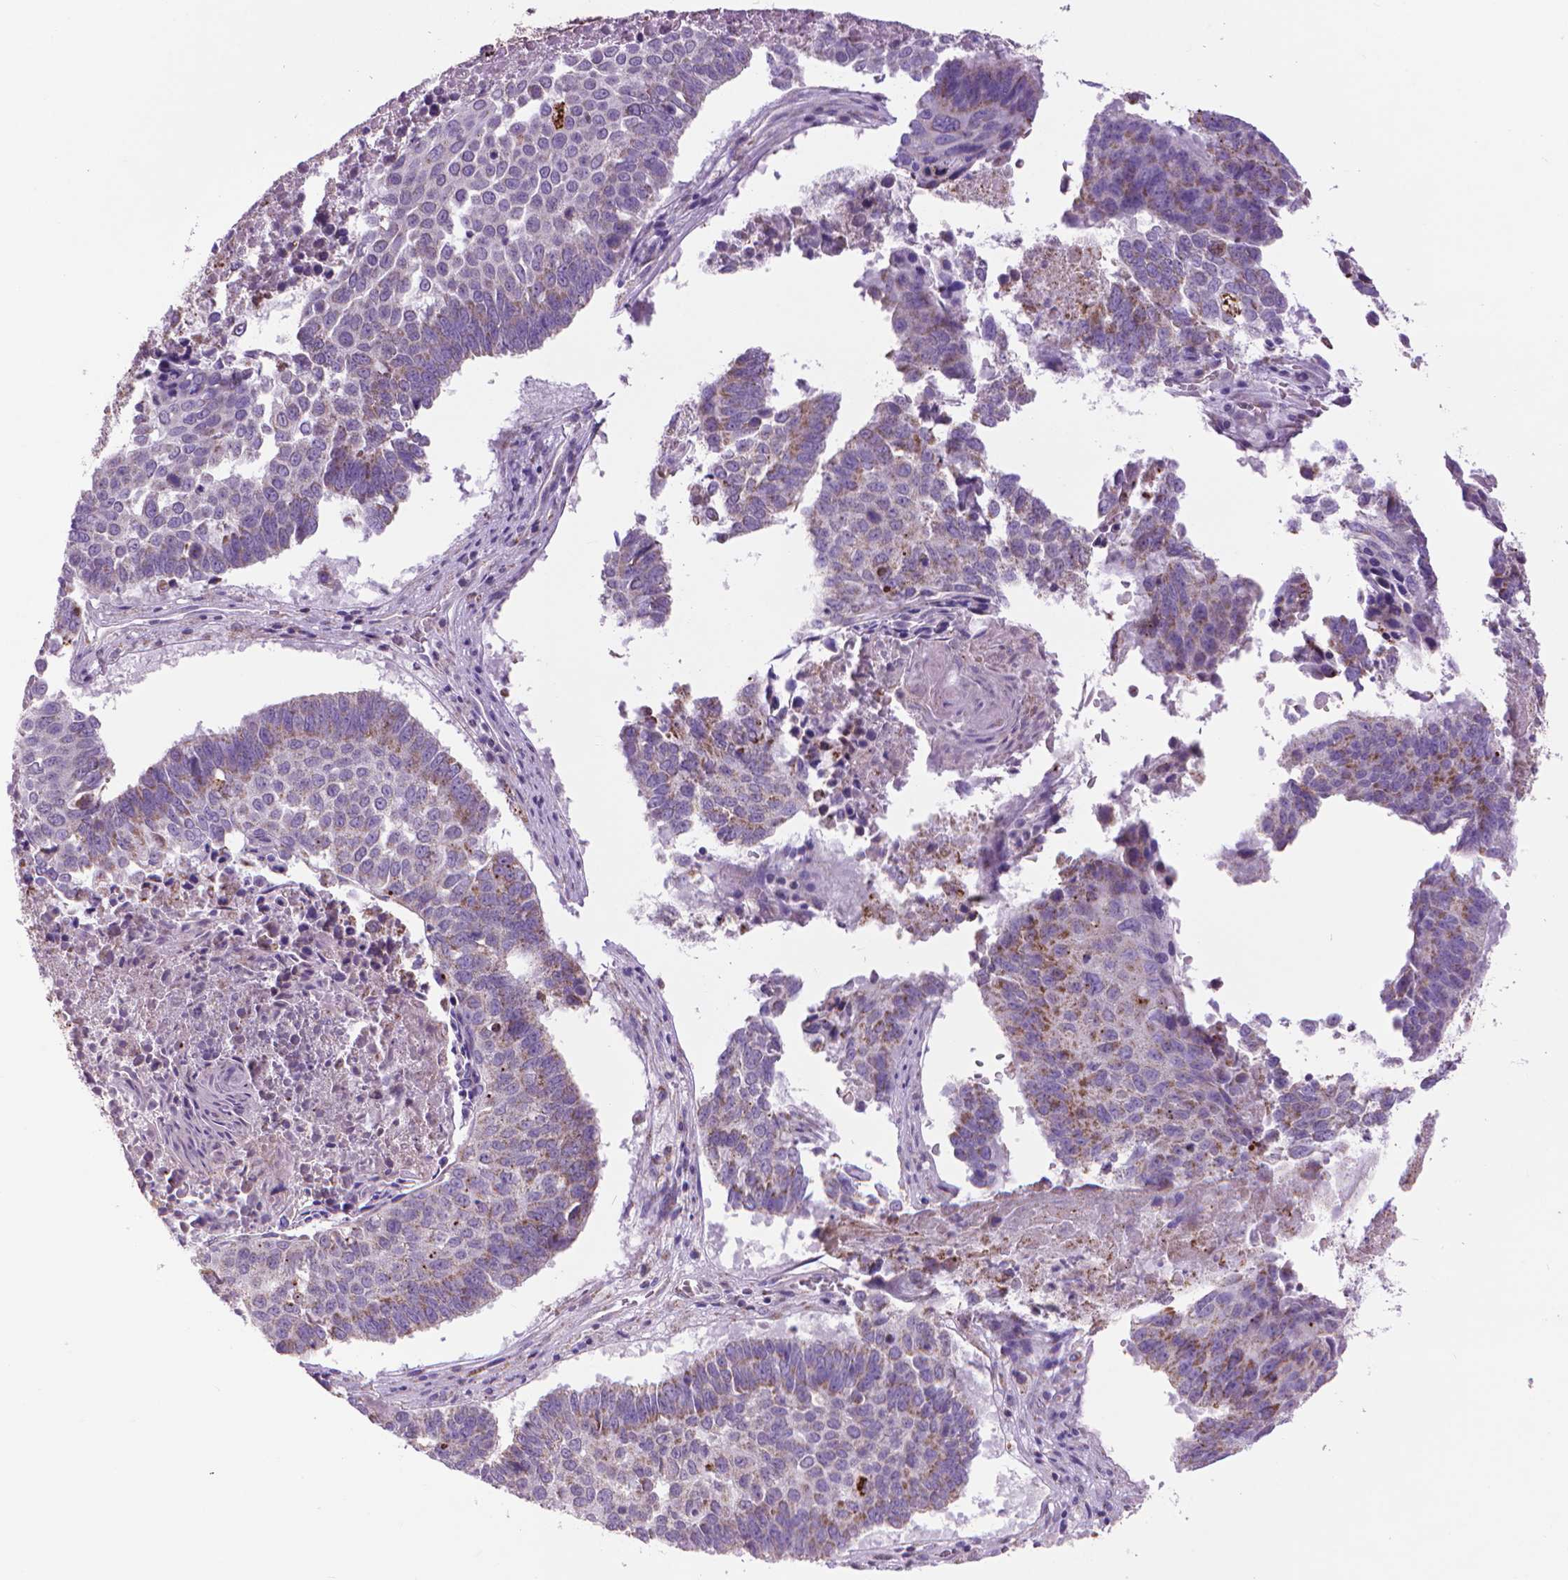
{"staining": {"intensity": "moderate", "quantity": "<25%", "location": "cytoplasmic/membranous"}, "tissue": "lung cancer", "cell_type": "Tumor cells", "image_type": "cancer", "snomed": [{"axis": "morphology", "description": "Squamous cell carcinoma, NOS"}, {"axis": "topography", "description": "Lung"}], "caption": "Tumor cells exhibit moderate cytoplasmic/membranous positivity in about <25% of cells in lung squamous cell carcinoma. (brown staining indicates protein expression, while blue staining denotes nuclei).", "gene": "VDAC1", "patient": {"sex": "male", "age": 73}}